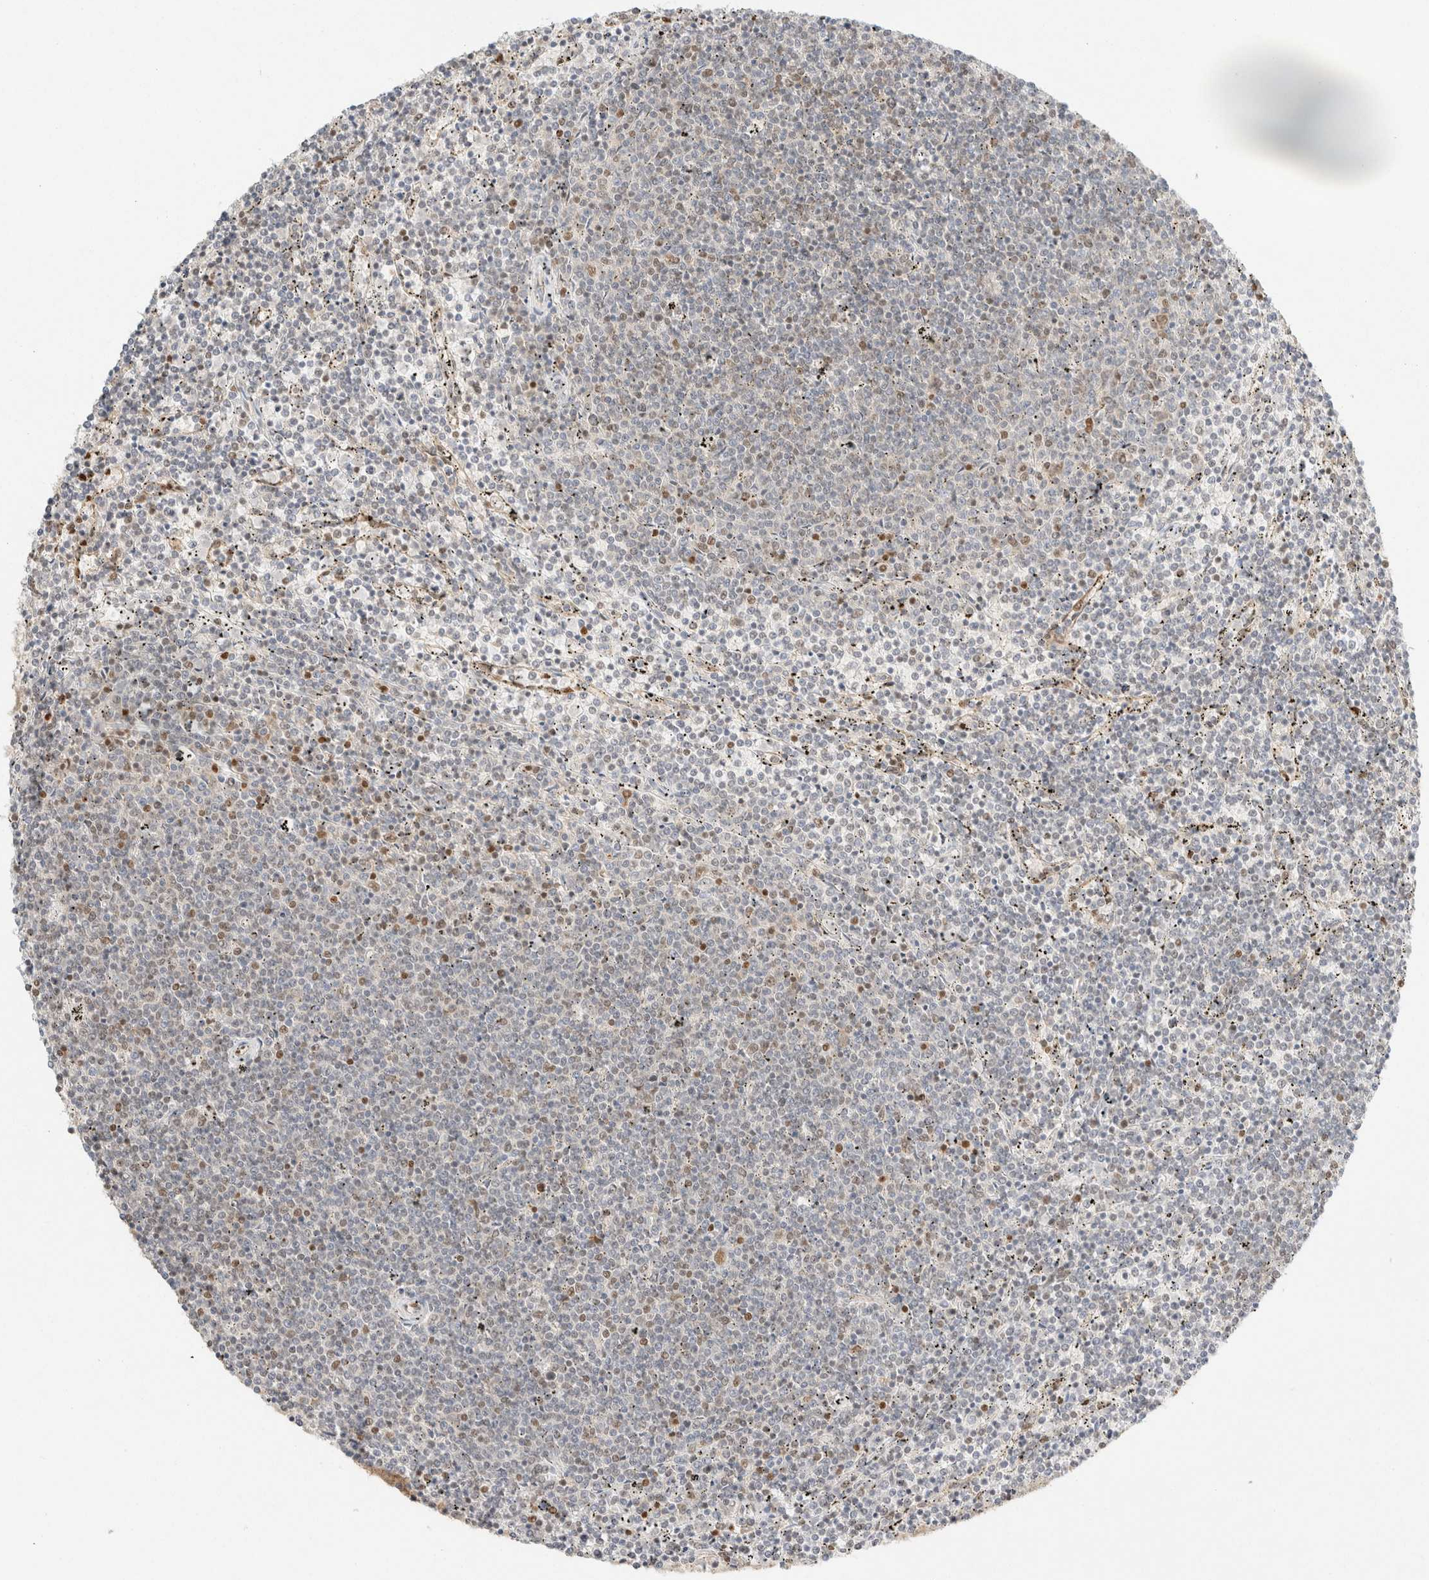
{"staining": {"intensity": "weak", "quantity": "<25%", "location": "nuclear"}, "tissue": "lymphoma", "cell_type": "Tumor cells", "image_type": "cancer", "snomed": [{"axis": "morphology", "description": "Malignant lymphoma, non-Hodgkin's type, Low grade"}, {"axis": "topography", "description": "Spleen"}], "caption": "Lymphoma was stained to show a protein in brown. There is no significant expression in tumor cells.", "gene": "DDB2", "patient": {"sex": "female", "age": 50}}